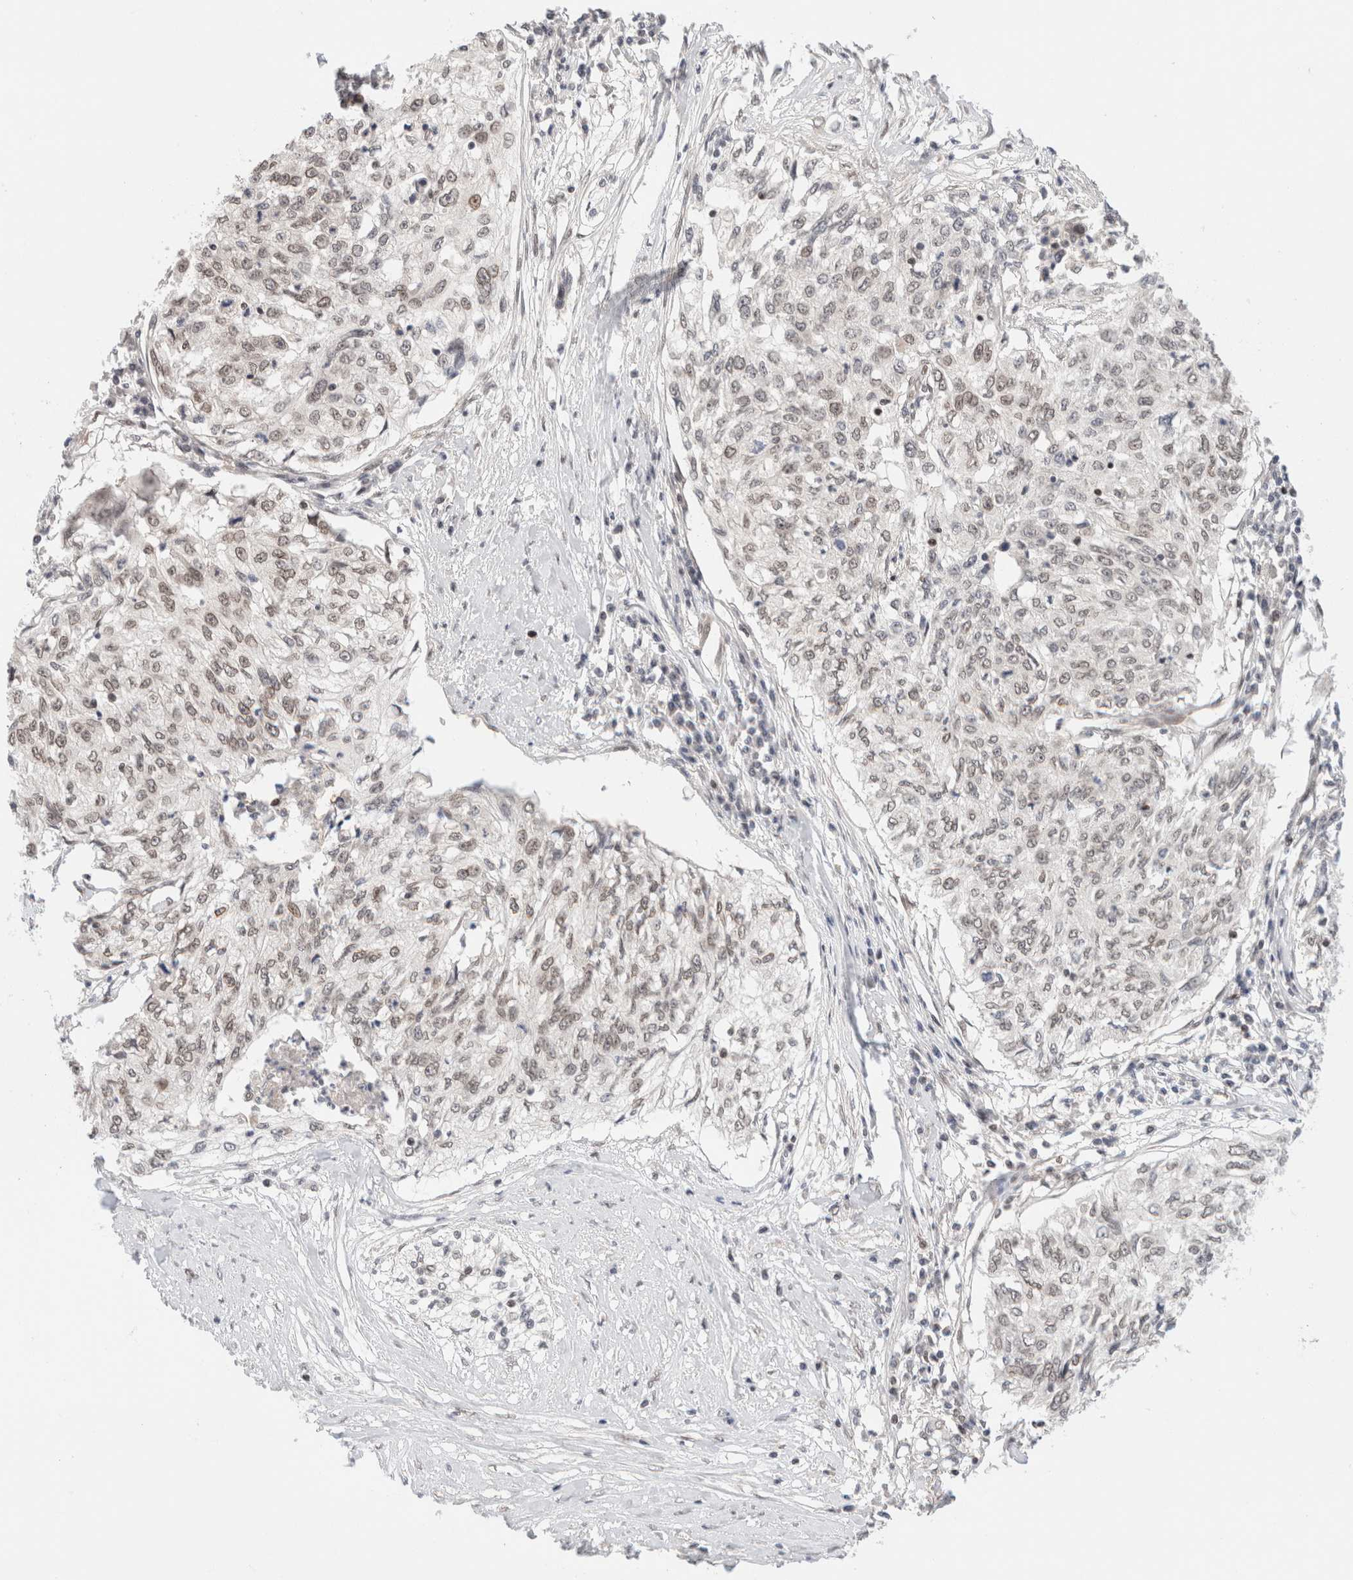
{"staining": {"intensity": "weak", "quantity": ">75%", "location": "nuclear"}, "tissue": "cervical cancer", "cell_type": "Tumor cells", "image_type": "cancer", "snomed": [{"axis": "morphology", "description": "Squamous cell carcinoma, NOS"}, {"axis": "topography", "description": "Cervix"}], "caption": "This is a photomicrograph of immunohistochemistry staining of squamous cell carcinoma (cervical), which shows weak staining in the nuclear of tumor cells.", "gene": "GATAD2A", "patient": {"sex": "female", "age": 57}}